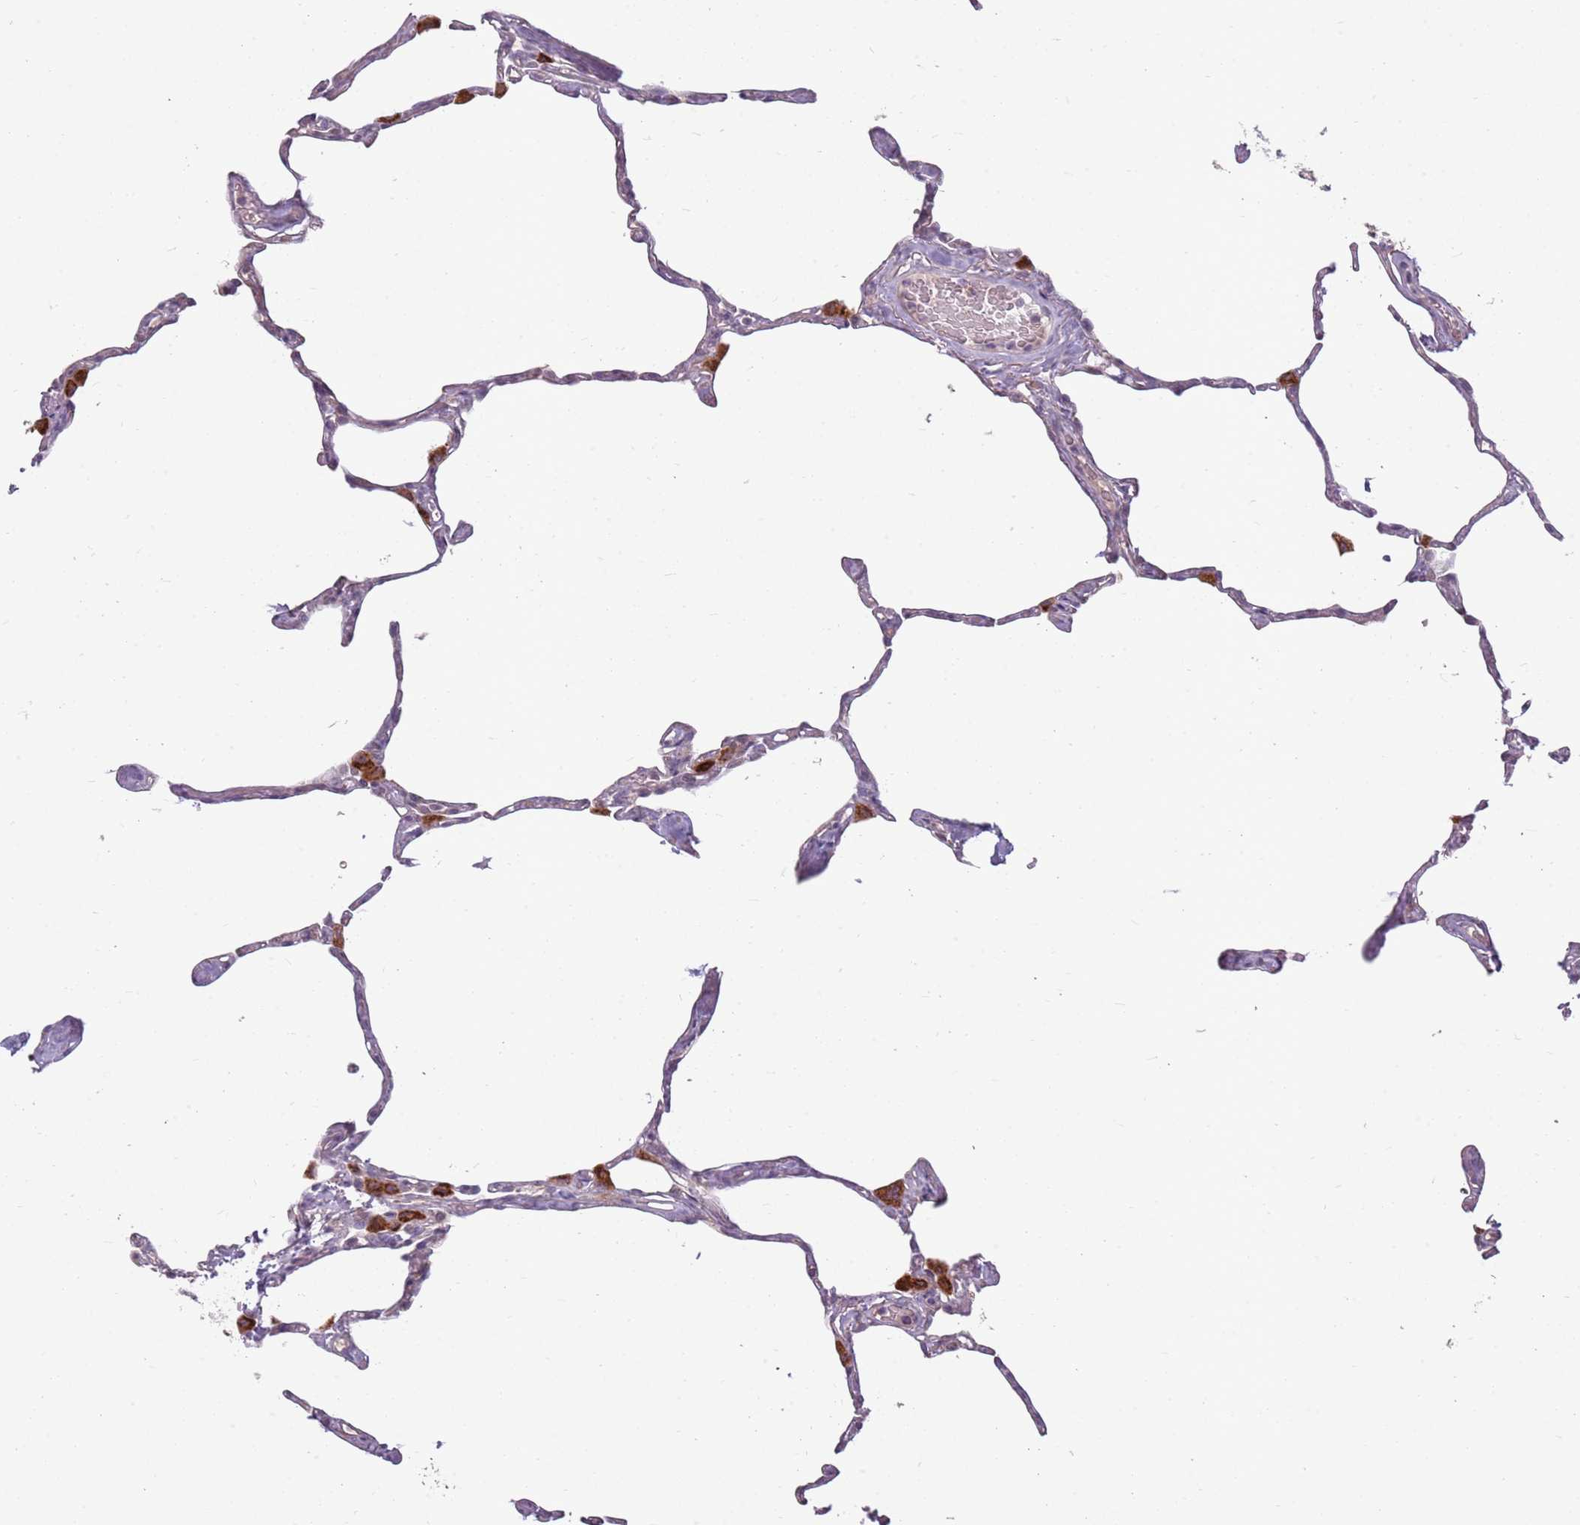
{"staining": {"intensity": "strong", "quantity": "<25%", "location": "cytoplasmic/membranous"}, "tissue": "lung", "cell_type": "Alveolar cells", "image_type": "normal", "snomed": [{"axis": "morphology", "description": "Normal tissue, NOS"}, {"axis": "topography", "description": "Lung"}], "caption": "Immunohistochemical staining of benign human lung displays strong cytoplasmic/membranous protein staining in approximately <25% of alveolar cells.", "gene": "ZNF530", "patient": {"sex": "male", "age": 65}}